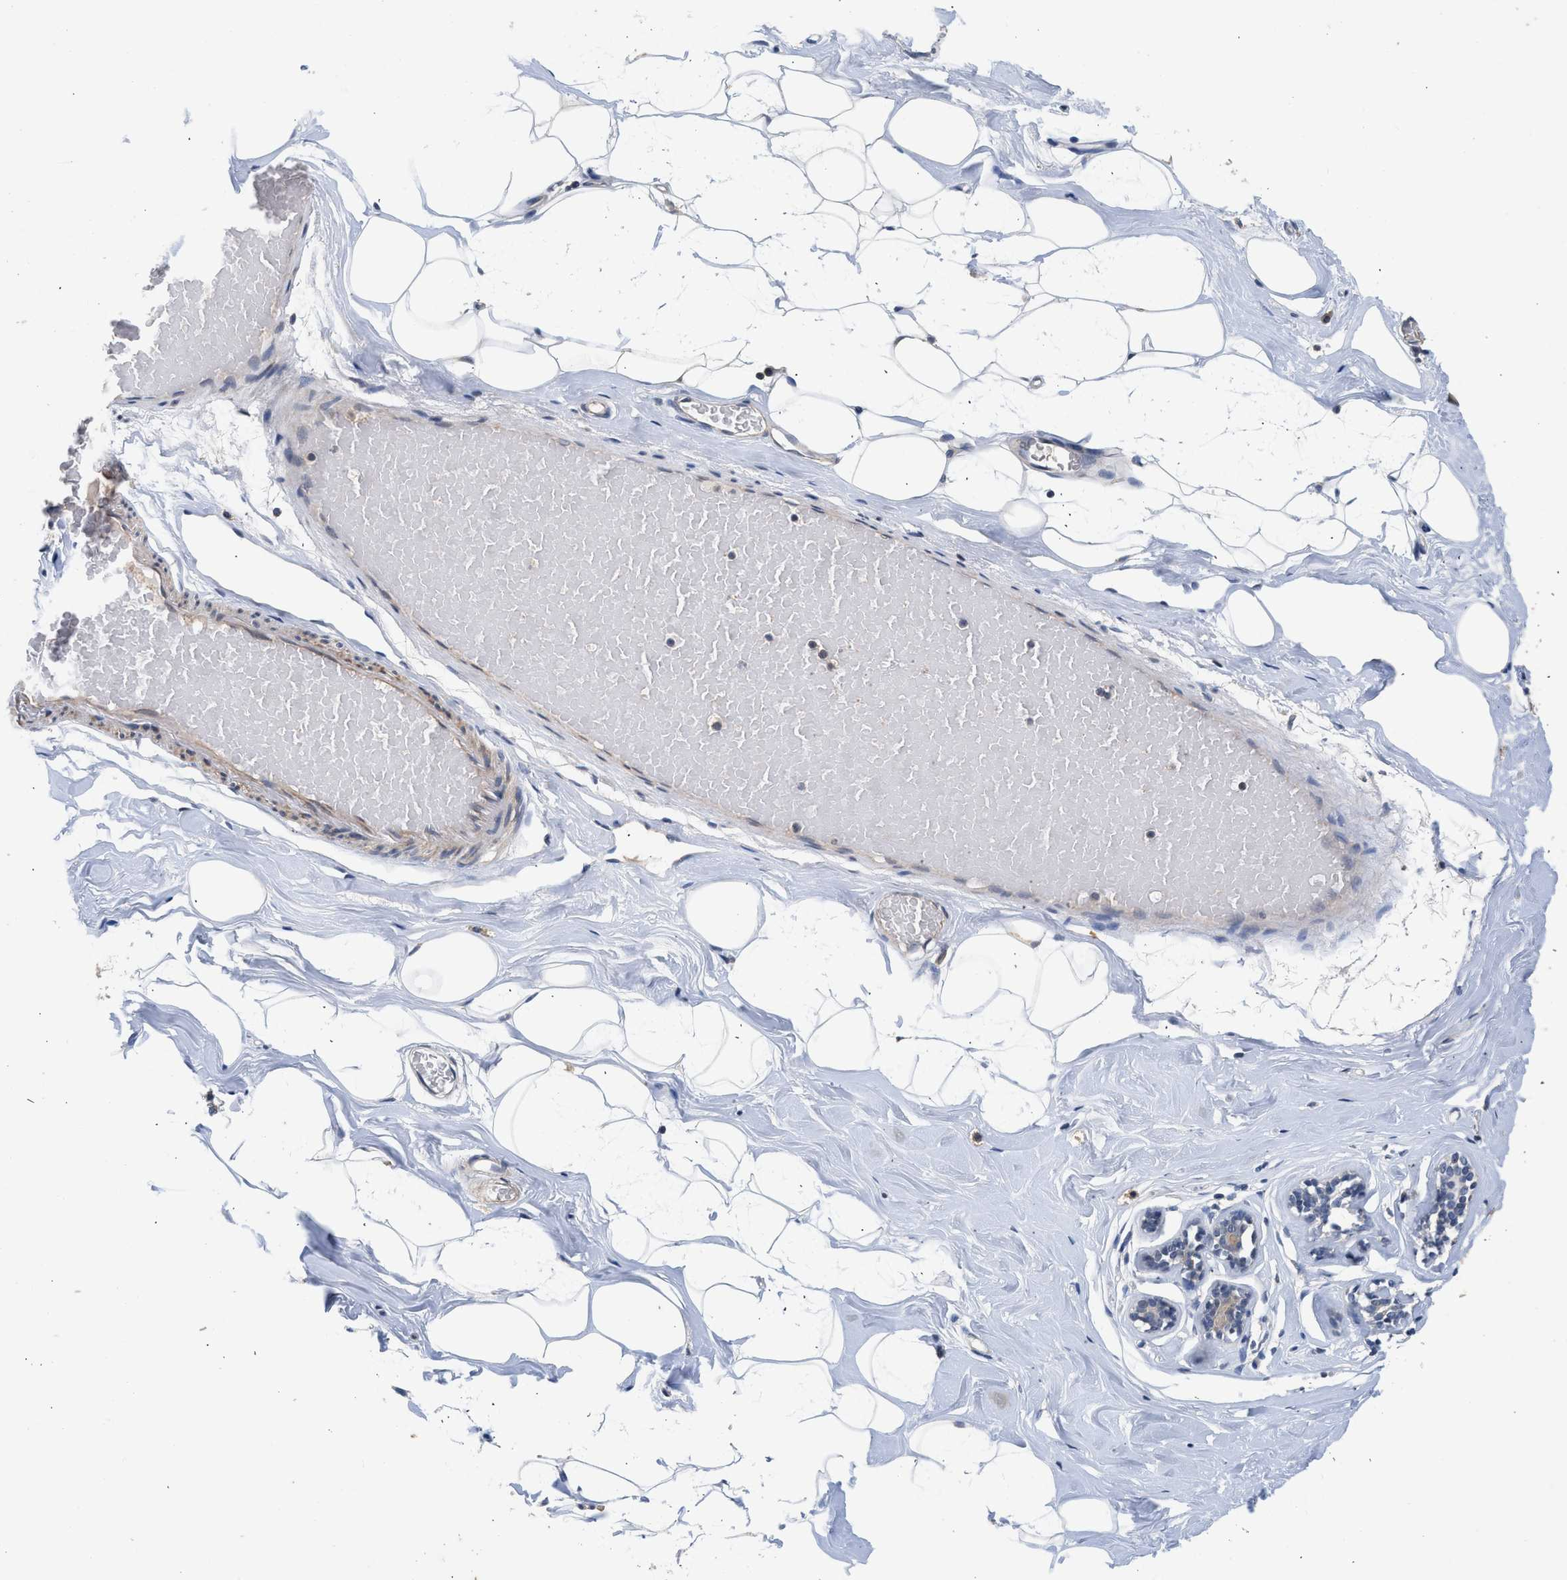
{"staining": {"intensity": "negative", "quantity": "none", "location": "none"}, "tissue": "breast", "cell_type": "Adipocytes", "image_type": "normal", "snomed": [{"axis": "morphology", "description": "Normal tissue, NOS"}, {"axis": "topography", "description": "Breast"}], "caption": "Protein analysis of benign breast exhibits no significant expression in adipocytes.", "gene": "CSF3R", "patient": {"sex": "female", "age": 75}}